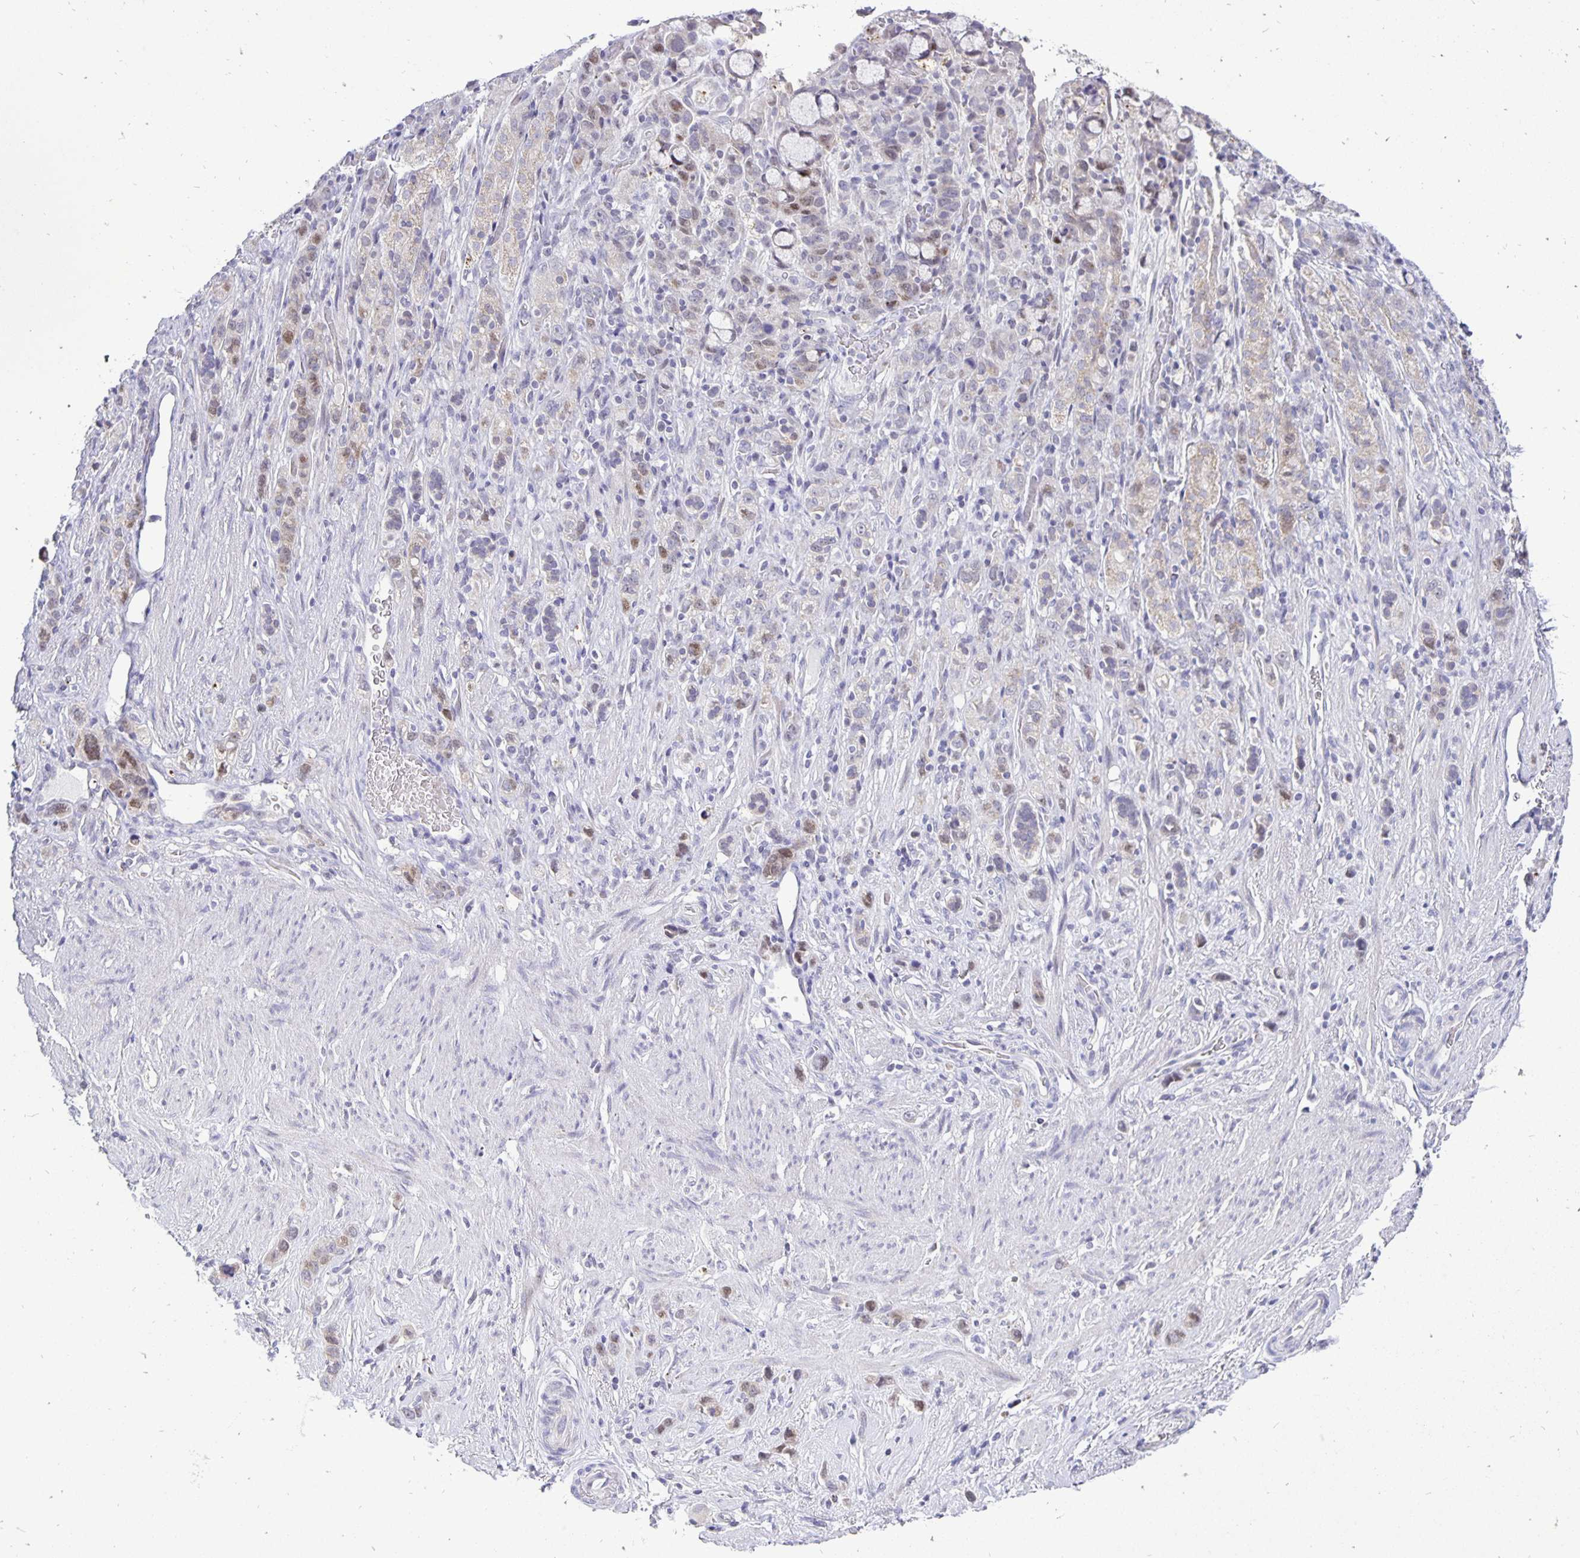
{"staining": {"intensity": "weak", "quantity": "<25%", "location": "nuclear"}, "tissue": "stomach cancer", "cell_type": "Tumor cells", "image_type": "cancer", "snomed": [{"axis": "morphology", "description": "Adenocarcinoma, NOS"}, {"axis": "topography", "description": "Stomach"}], "caption": "There is no significant positivity in tumor cells of stomach adenocarcinoma.", "gene": "ERBB2", "patient": {"sex": "female", "age": 65}}